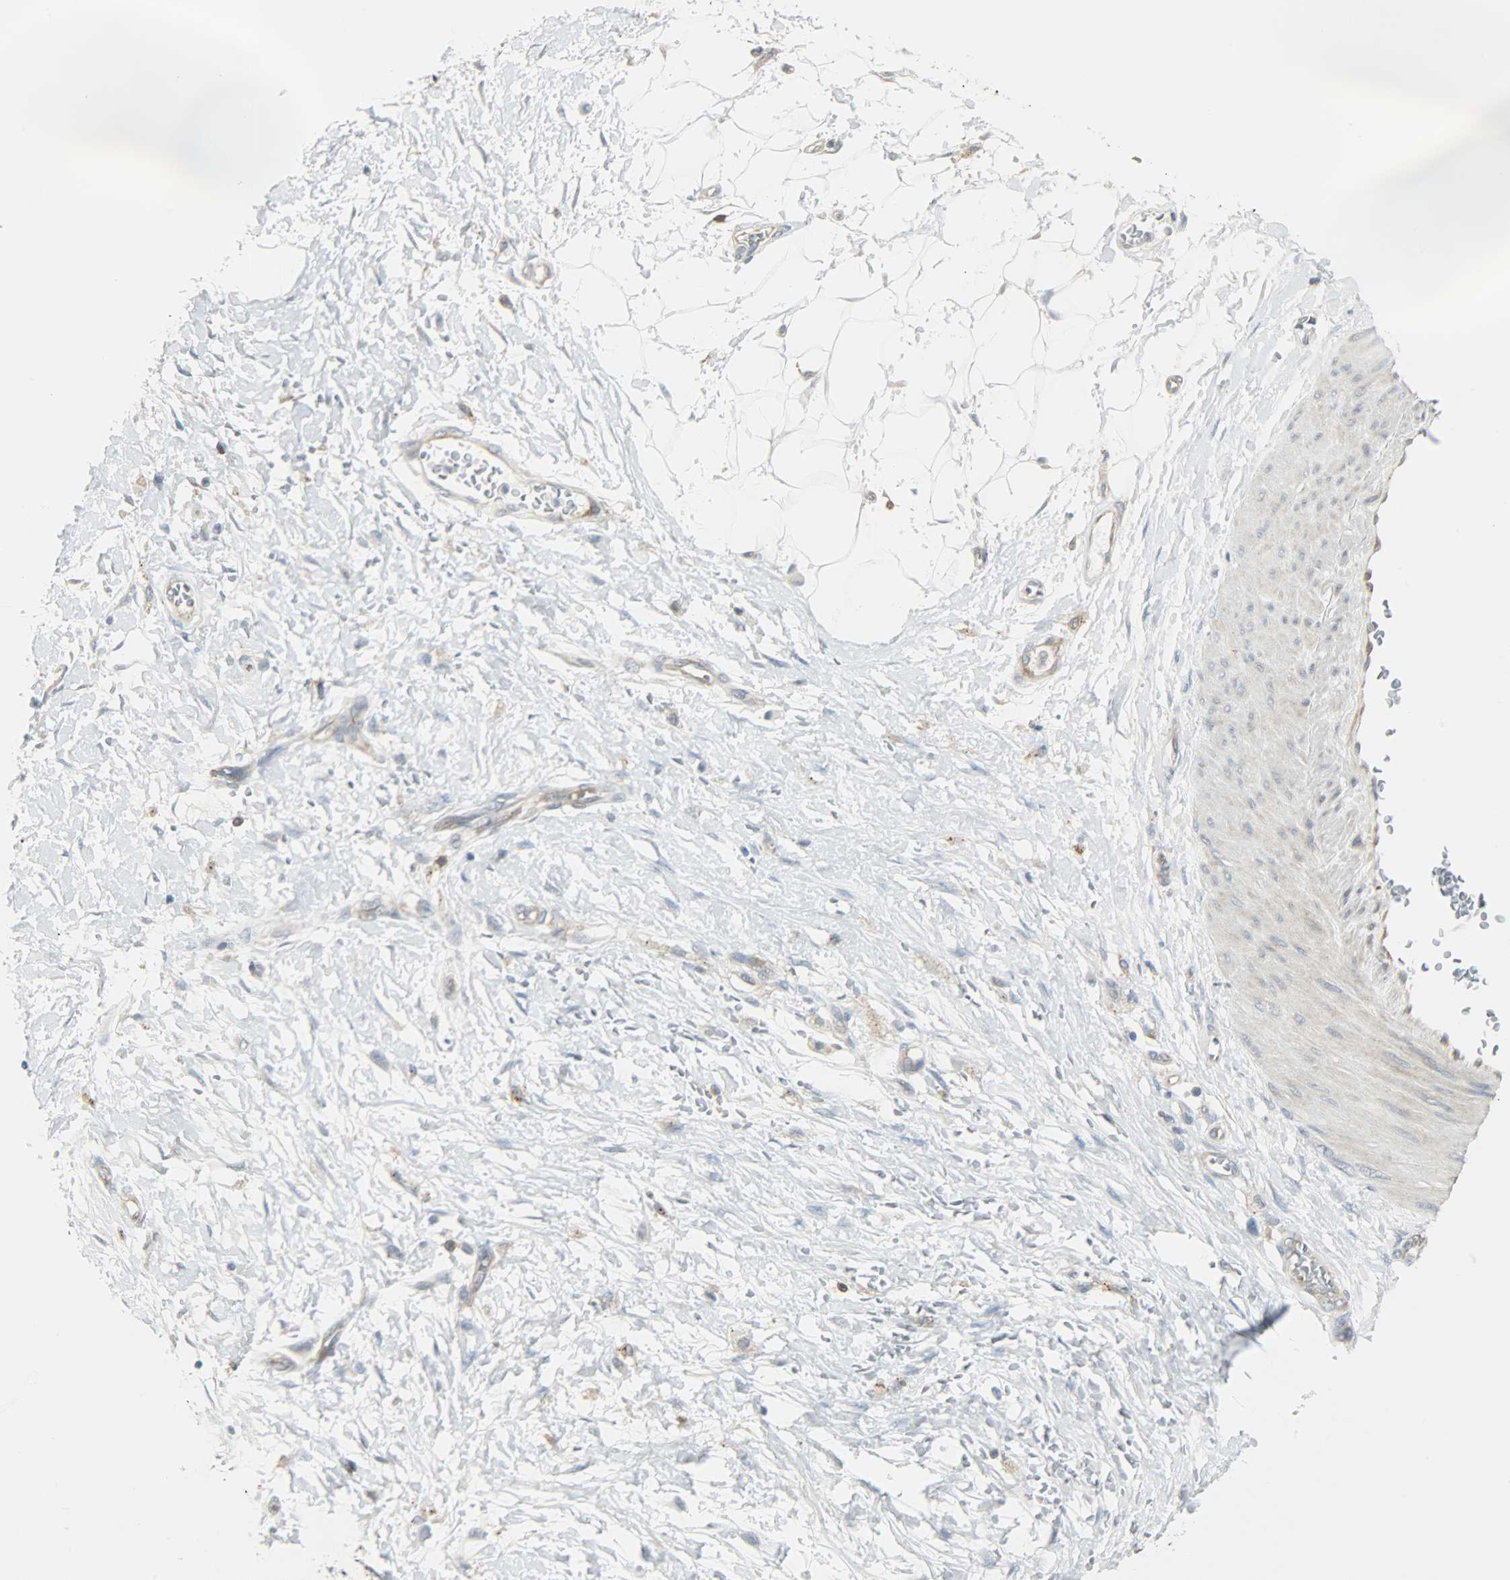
{"staining": {"intensity": "negative", "quantity": "none", "location": "none"}, "tissue": "adipose tissue", "cell_type": "Adipocytes", "image_type": "normal", "snomed": [{"axis": "morphology", "description": "Normal tissue, NOS"}, {"axis": "morphology", "description": "Urothelial carcinoma, High grade"}, {"axis": "topography", "description": "Vascular tissue"}, {"axis": "topography", "description": "Urinary bladder"}], "caption": "Immunohistochemistry (IHC) of normal adipose tissue reveals no expression in adipocytes. (Immunohistochemistry (IHC), brightfield microscopy, high magnification).", "gene": "CD4", "patient": {"sex": "female", "age": 56}}